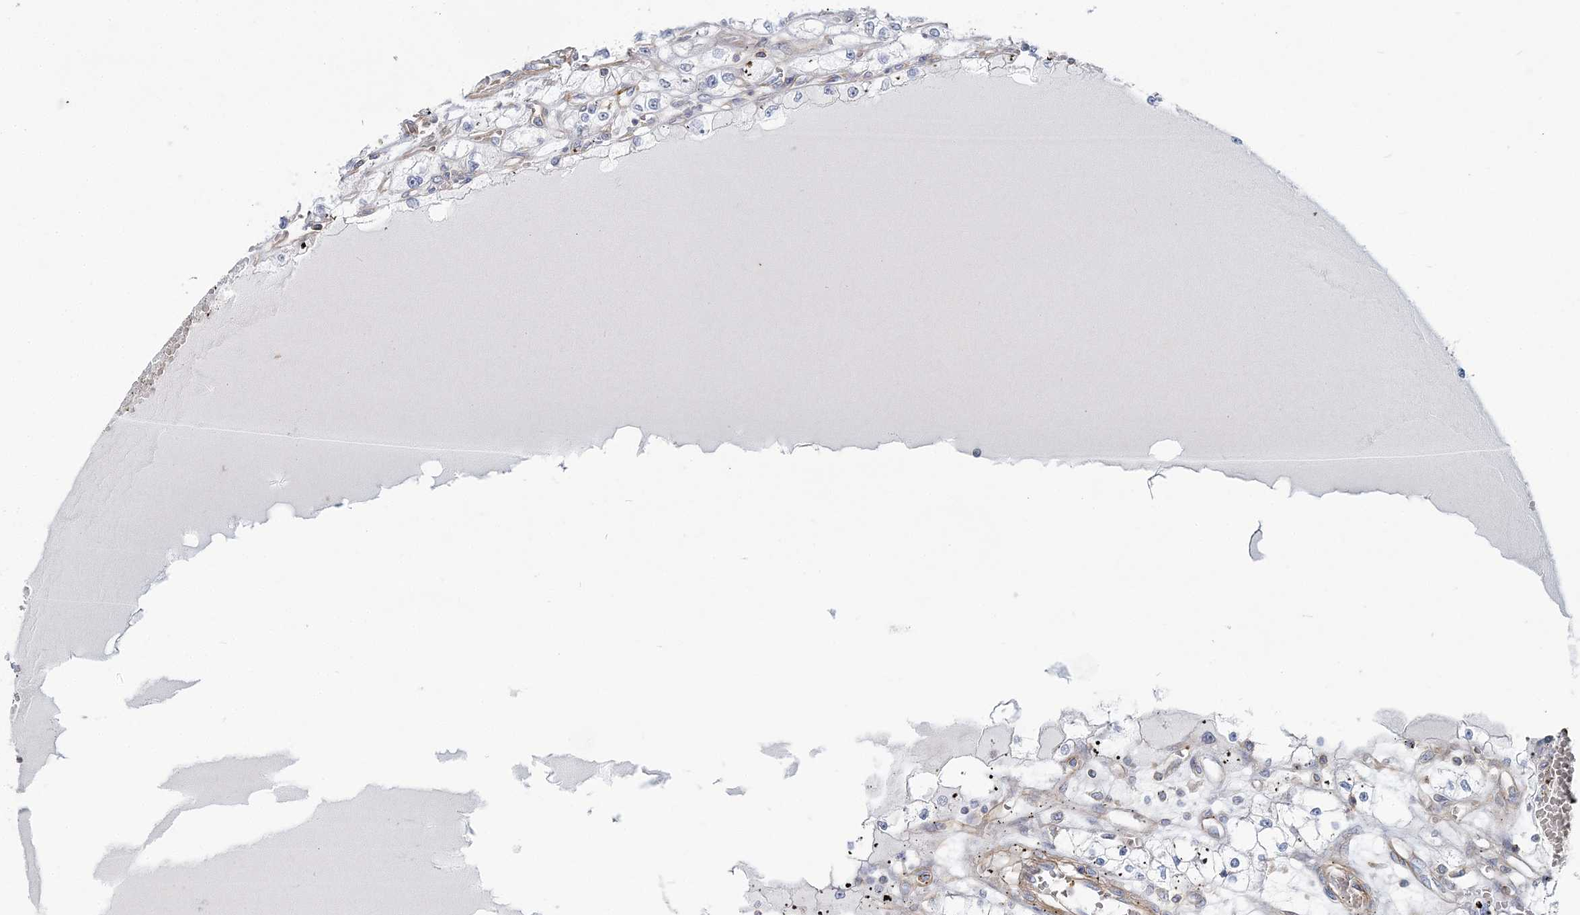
{"staining": {"intensity": "negative", "quantity": "none", "location": "none"}, "tissue": "renal cancer", "cell_type": "Tumor cells", "image_type": "cancer", "snomed": [{"axis": "morphology", "description": "Adenocarcinoma, NOS"}, {"axis": "topography", "description": "Kidney"}], "caption": "This image is of renal cancer stained with immunohistochemistry (IHC) to label a protein in brown with the nuclei are counter-stained blue. There is no expression in tumor cells.", "gene": "CUEDC2", "patient": {"sex": "male", "age": 56}}